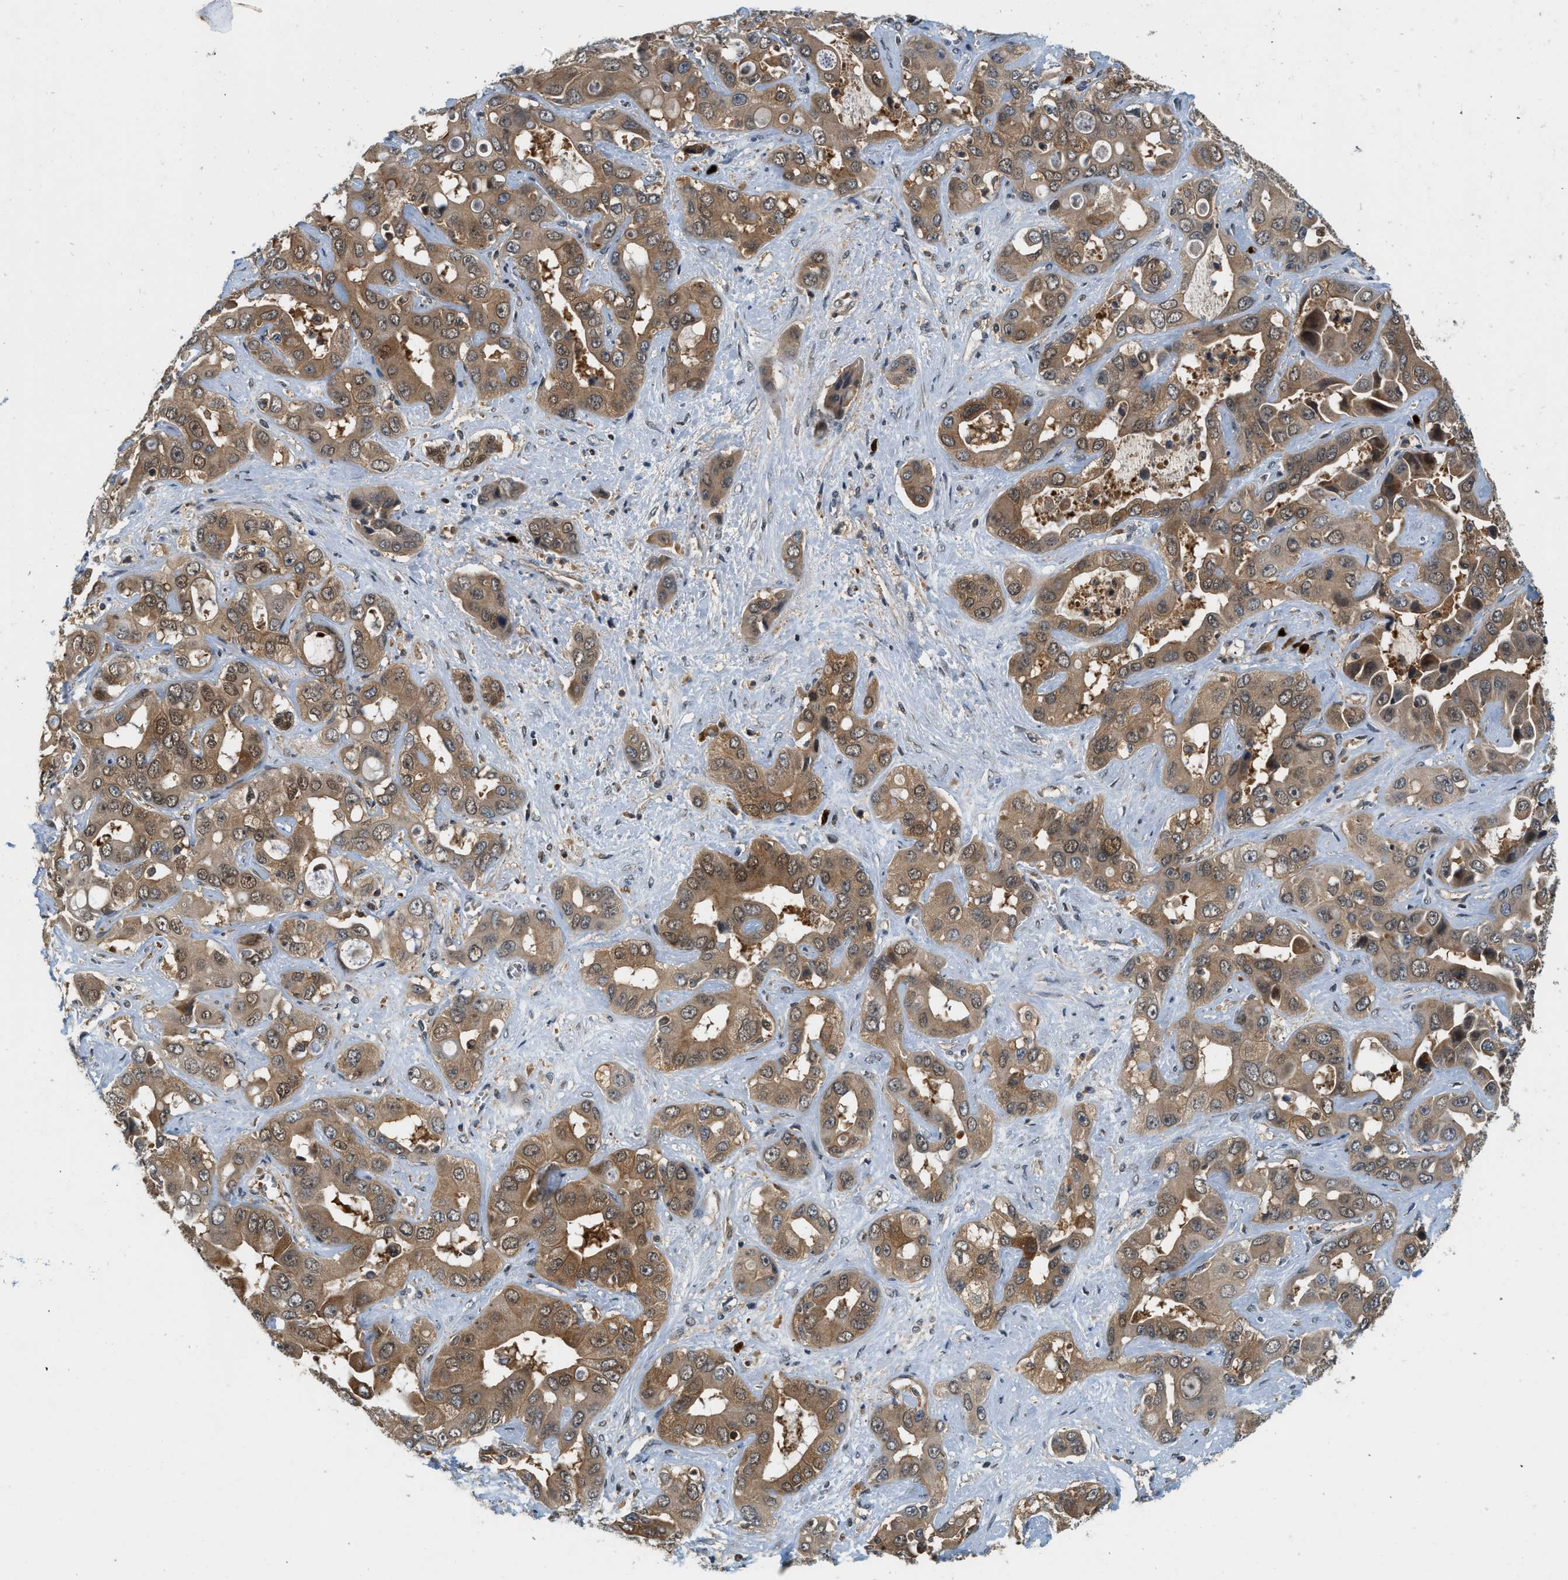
{"staining": {"intensity": "moderate", "quantity": ">75%", "location": "cytoplasmic/membranous,nuclear"}, "tissue": "liver cancer", "cell_type": "Tumor cells", "image_type": "cancer", "snomed": [{"axis": "morphology", "description": "Cholangiocarcinoma"}, {"axis": "topography", "description": "Liver"}], "caption": "A brown stain shows moderate cytoplasmic/membranous and nuclear expression of a protein in human cholangiocarcinoma (liver) tumor cells.", "gene": "GMPPB", "patient": {"sex": "female", "age": 52}}